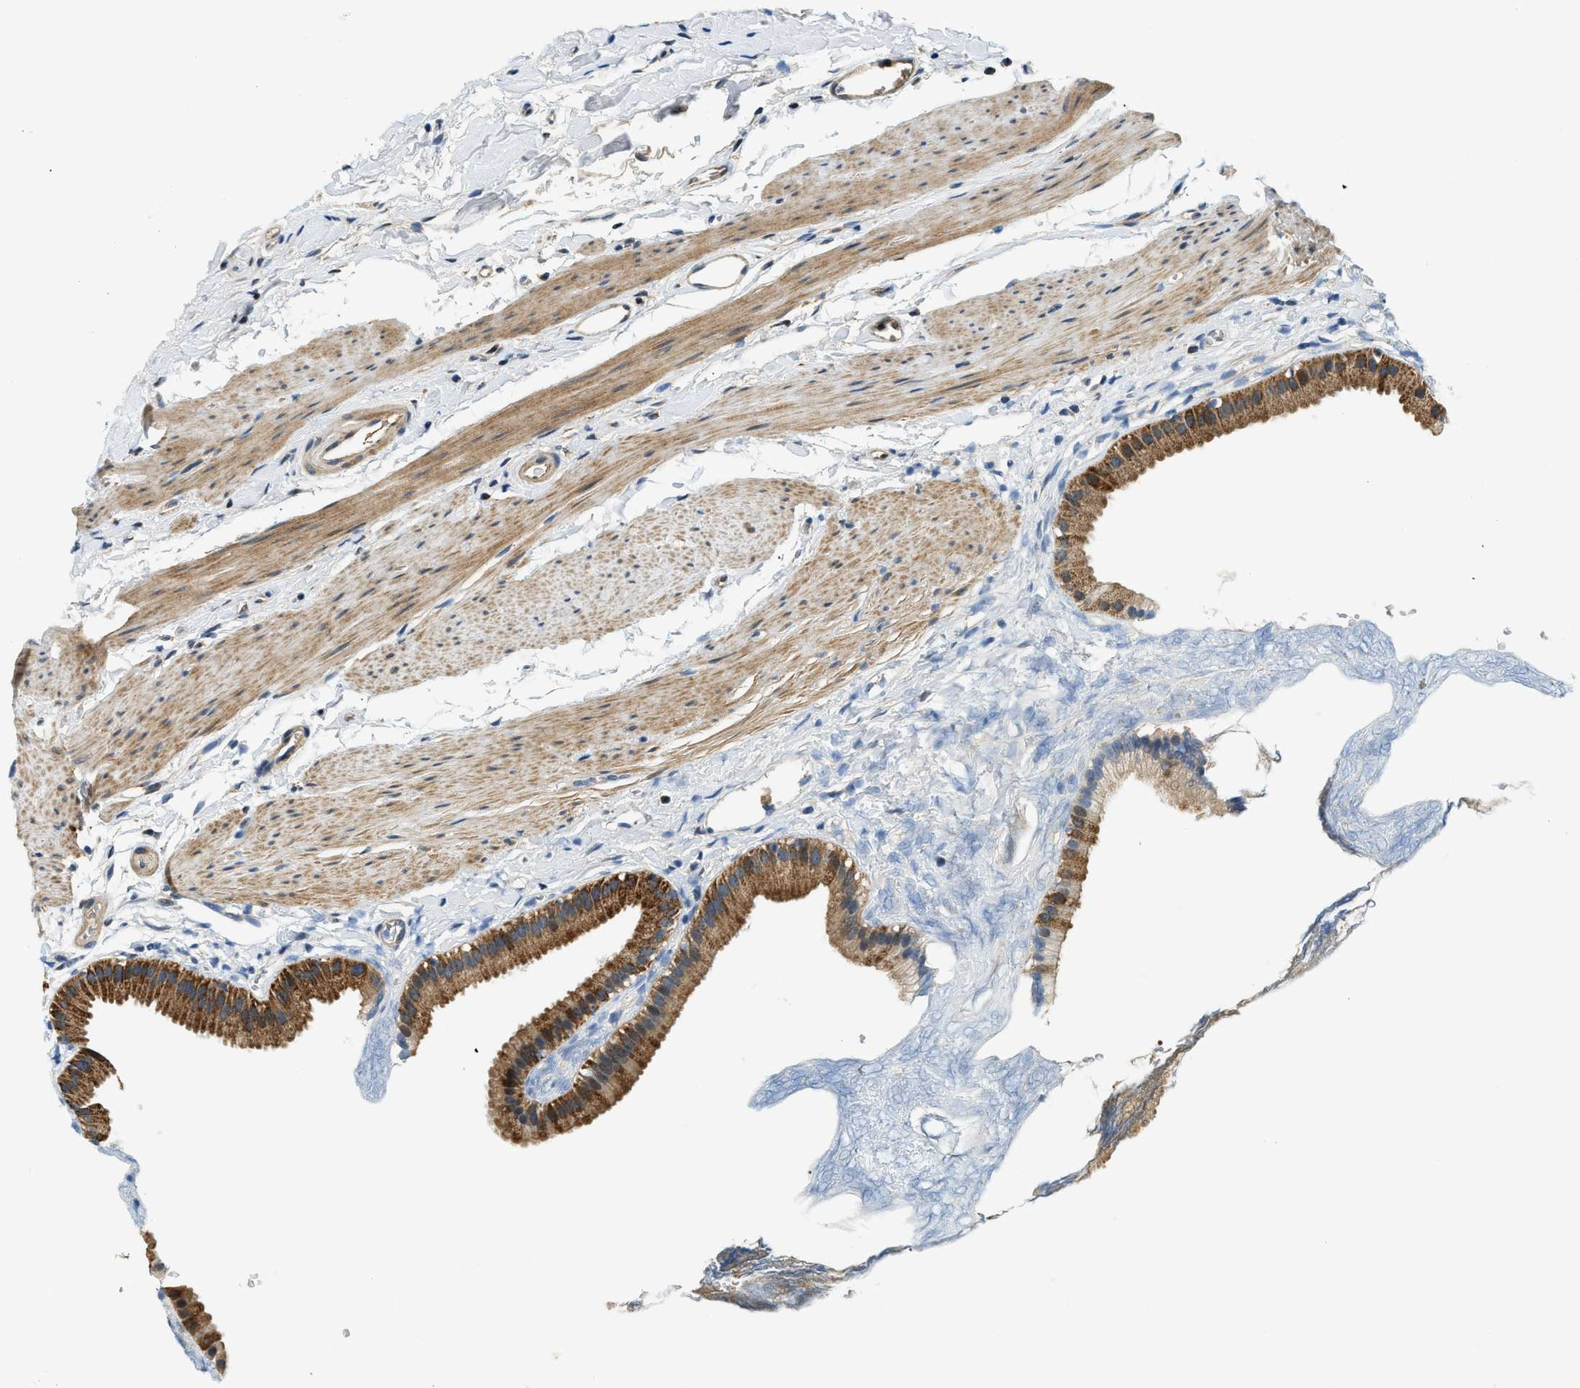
{"staining": {"intensity": "strong", "quantity": ">75%", "location": "cytoplasmic/membranous"}, "tissue": "gallbladder", "cell_type": "Glandular cells", "image_type": "normal", "snomed": [{"axis": "morphology", "description": "Normal tissue, NOS"}, {"axis": "topography", "description": "Gallbladder"}], "caption": "DAB (3,3'-diaminobenzidine) immunohistochemical staining of unremarkable gallbladder demonstrates strong cytoplasmic/membranous protein expression in about >75% of glandular cells.", "gene": "KCNK1", "patient": {"sex": "female", "age": 64}}